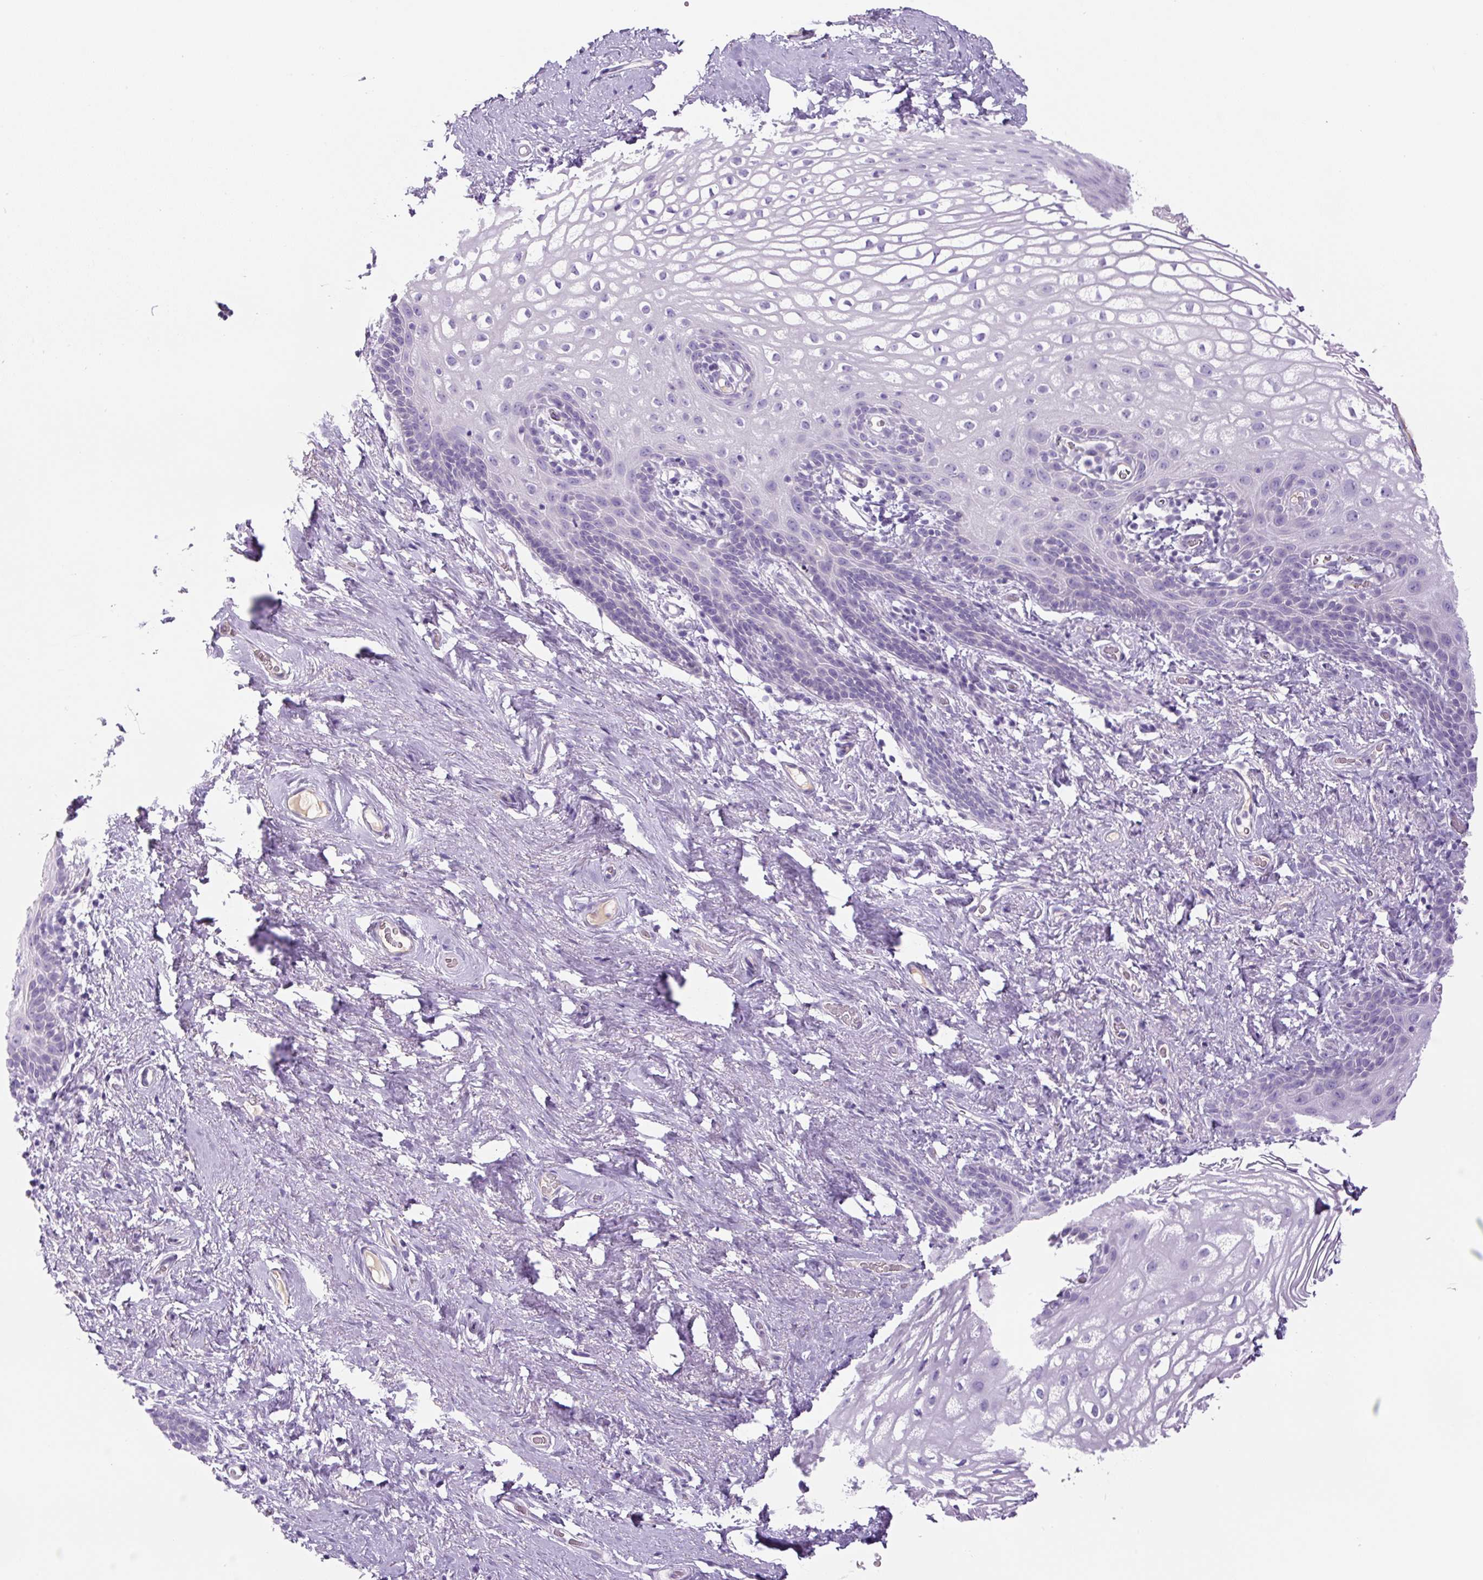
{"staining": {"intensity": "negative", "quantity": "none", "location": "none"}, "tissue": "vagina", "cell_type": "Squamous epithelial cells", "image_type": "normal", "snomed": [{"axis": "morphology", "description": "Normal tissue, NOS"}, {"axis": "topography", "description": "Vagina"}, {"axis": "topography", "description": "Peripheral nerve tissue"}], "caption": "IHC histopathology image of unremarkable vagina: human vagina stained with DAB reveals no significant protein staining in squamous epithelial cells.", "gene": "RSPO4", "patient": {"sex": "female", "age": 71}}